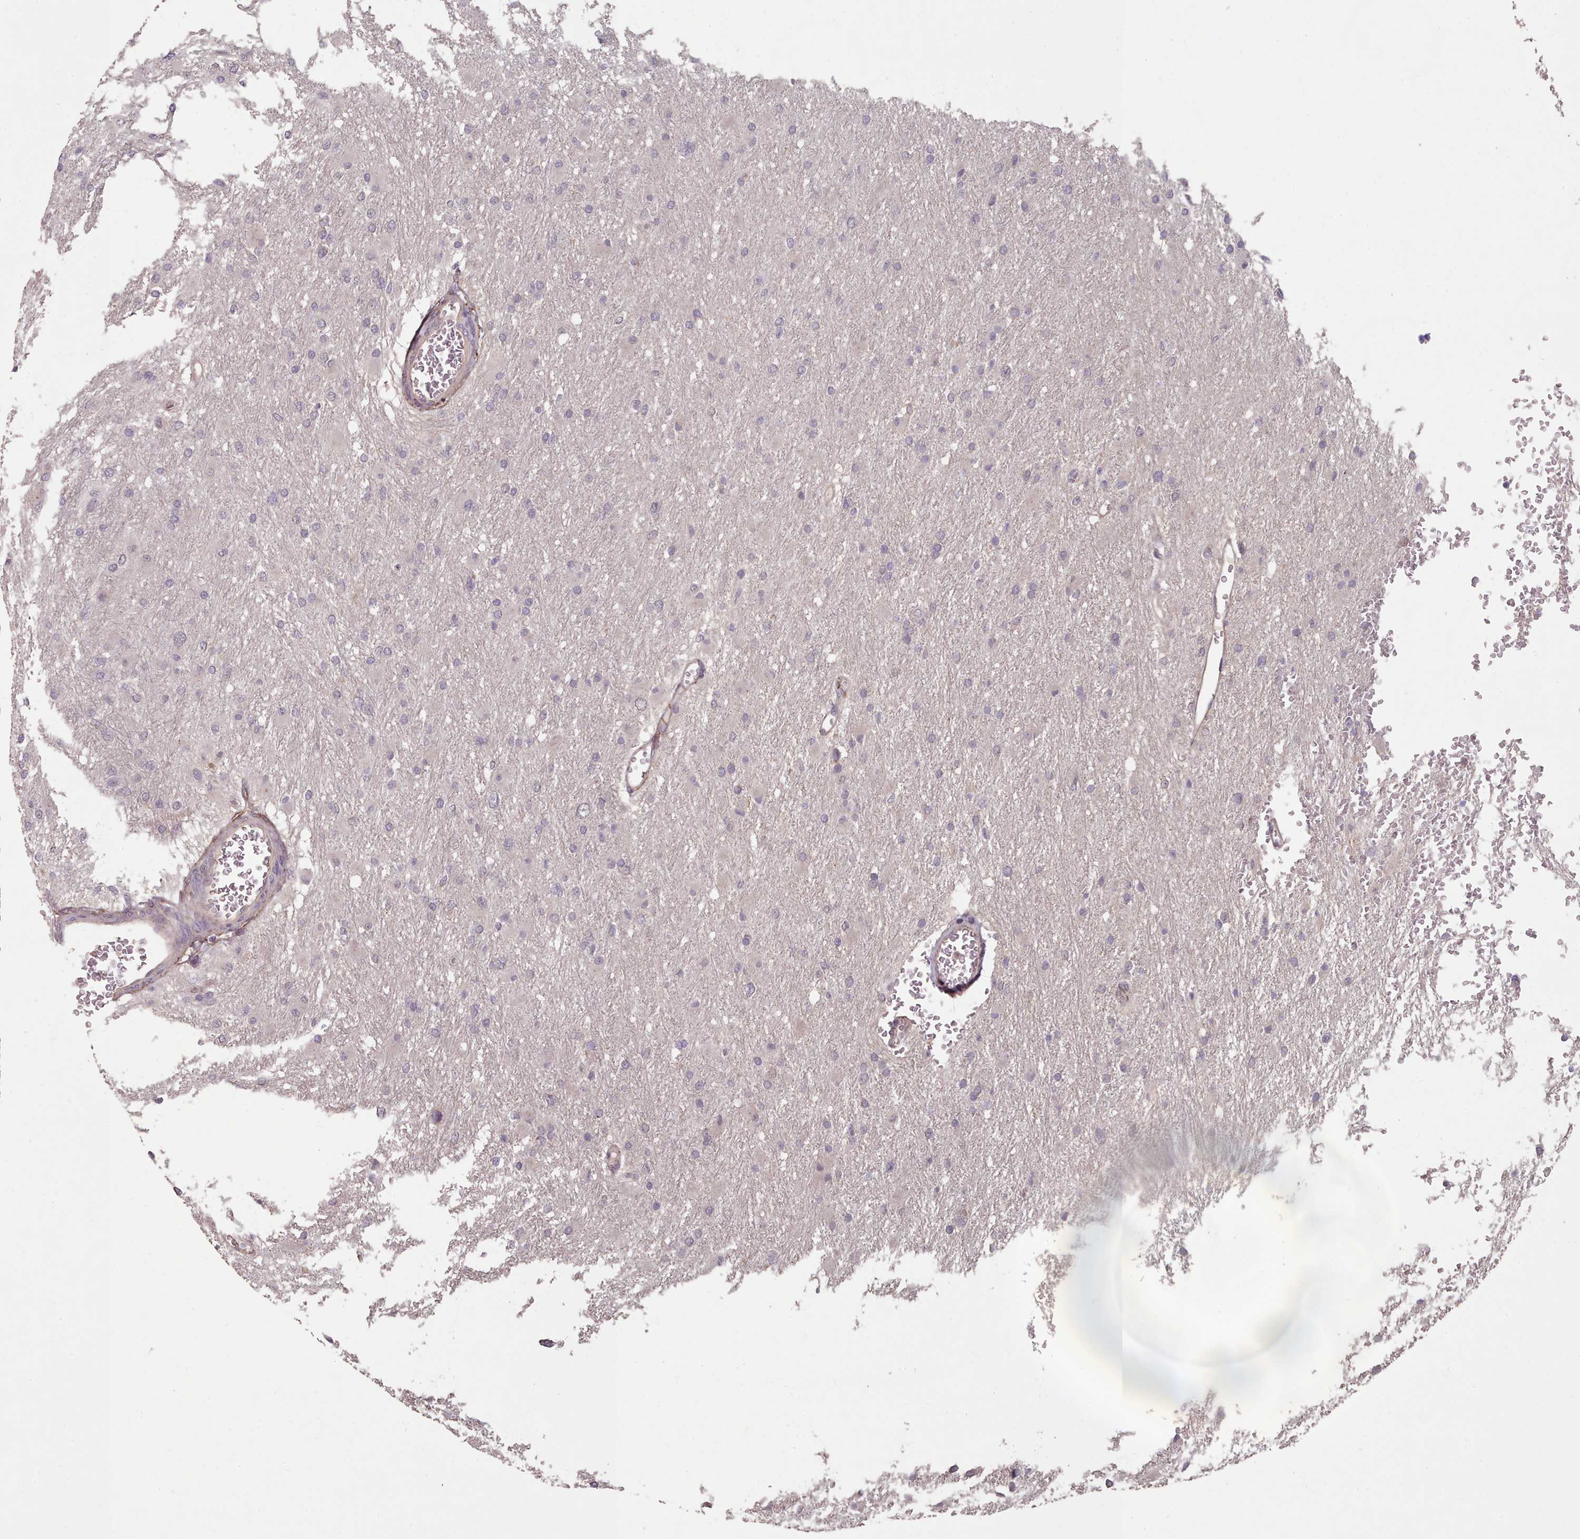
{"staining": {"intensity": "negative", "quantity": "none", "location": "none"}, "tissue": "glioma", "cell_type": "Tumor cells", "image_type": "cancer", "snomed": [{"axis": "morphology", "description": "Glioma, malignant, High grade"}, {"axis": "topography", "description": "Cerebral cortex"}], "caption": "Immunohistochemistry micrograph of neoplastic tissue: malignant glioma (high-grade) stained with DAB demonstrates no significant protein expression in tumor cells. (Immunohistochemistry (ihc), brightfield microscopy, high magnification).", "gene": "ERCC6L", "patient": {"sex": "female", "age": 36}}